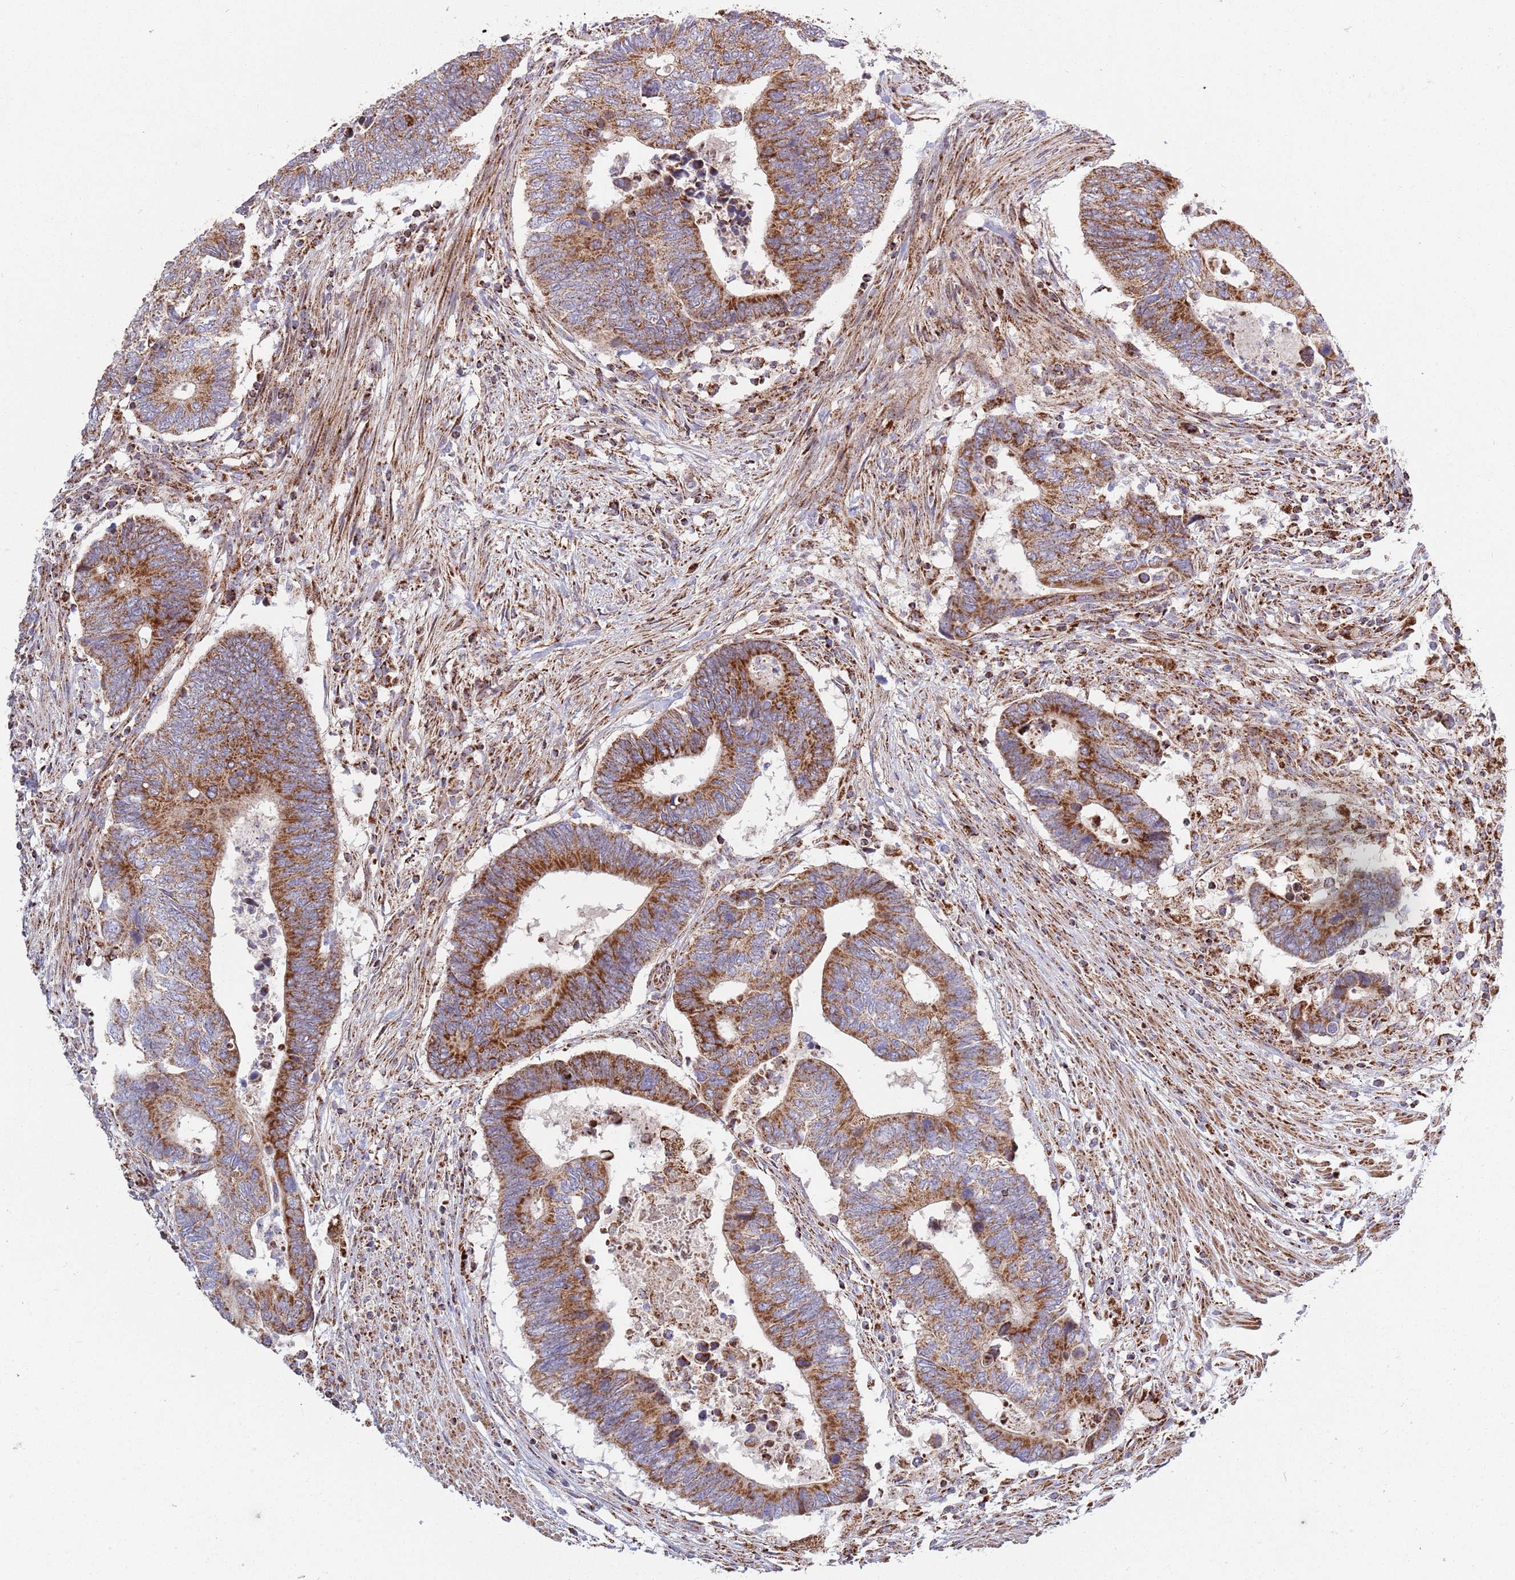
{"staining": {"intensity": "strong", "quantity": ">75%", "location": "cytoplasmic/membranous"}, "tissue": "colorectal cancer", "cell_type": "Tumor cells", "image_type": "cancer", "snomed": [{"axis": "morphology", "description": "Adenocarcinoma, NOS"}, {"axis": "topography", "description": "Colon"}], "caption": "Tumor cells exhibit high levels of strong cytoplasmic/membranous positivity in approximately >75% of cells in human colorectal cancer (adenocarcinoma). (brown staining indicates protein expression, while blue staining denotes nuclei).", "gene": "ATP5PD", "patient": {"sex": "male", "age": 87}}